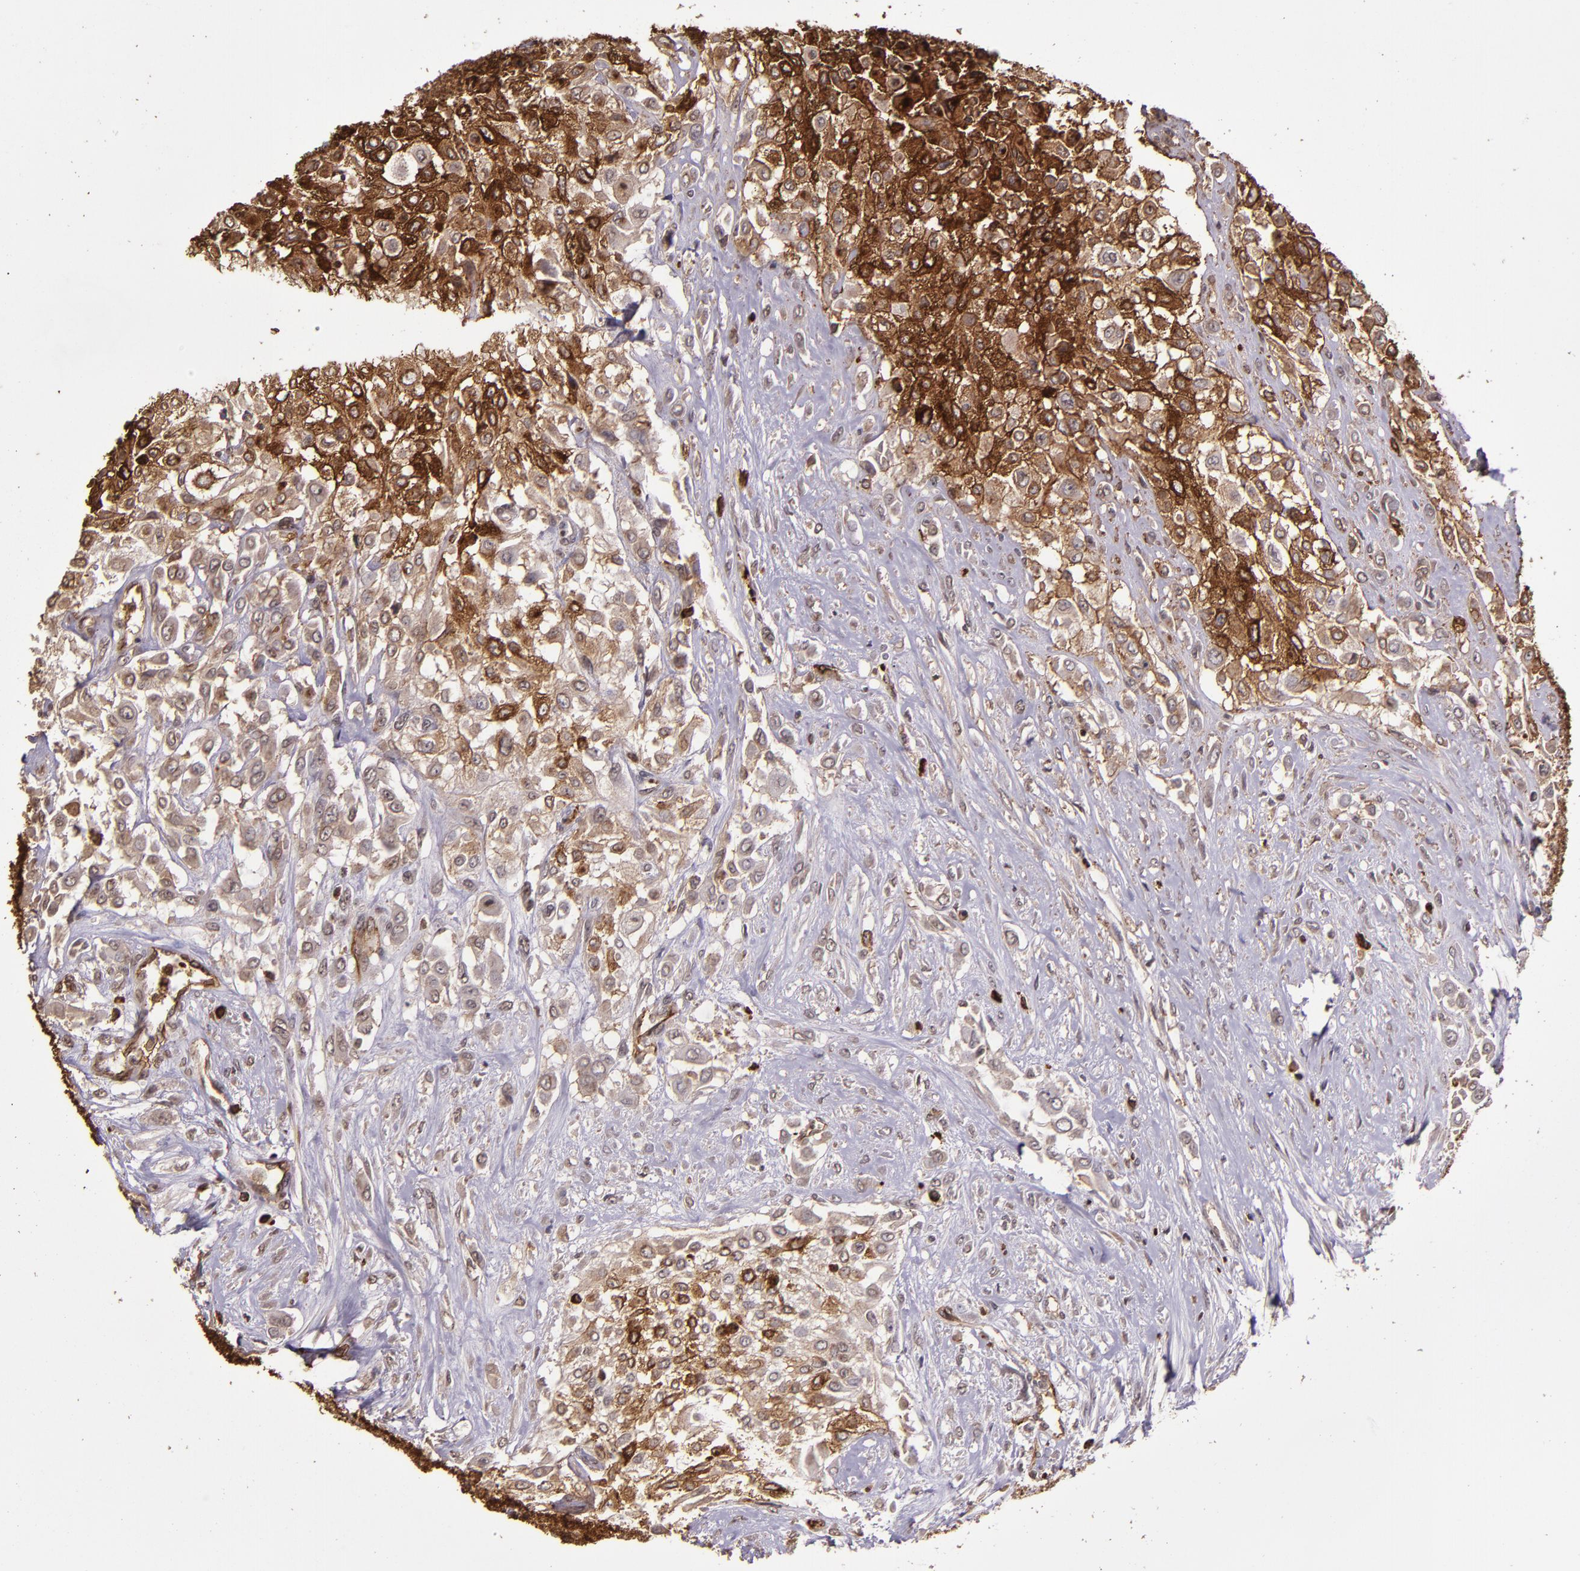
{"staining": {"intensity": "moderate", "quantity": "25%-75%", "location": "cytoplasmic/membranous"}, "tissue": "urothelial cancer", "cell_type": "Tumor cells", "image_type": "cancer", "snomed": [{"axis": "morphology", "description": "Urothelial carcinoma, High grade"}, {"axis": "topography", "description": "Urinary bladder"}], "caption": "Immunohistochemical staining of human high-grade urothelial carcinoma shows medium levels of moderate cytoplasmic/membranous protein staining in about 25%-75% of tumor cells.", "gene": "SLC2A3", "patient": {"sex": "male", "age": 57}}